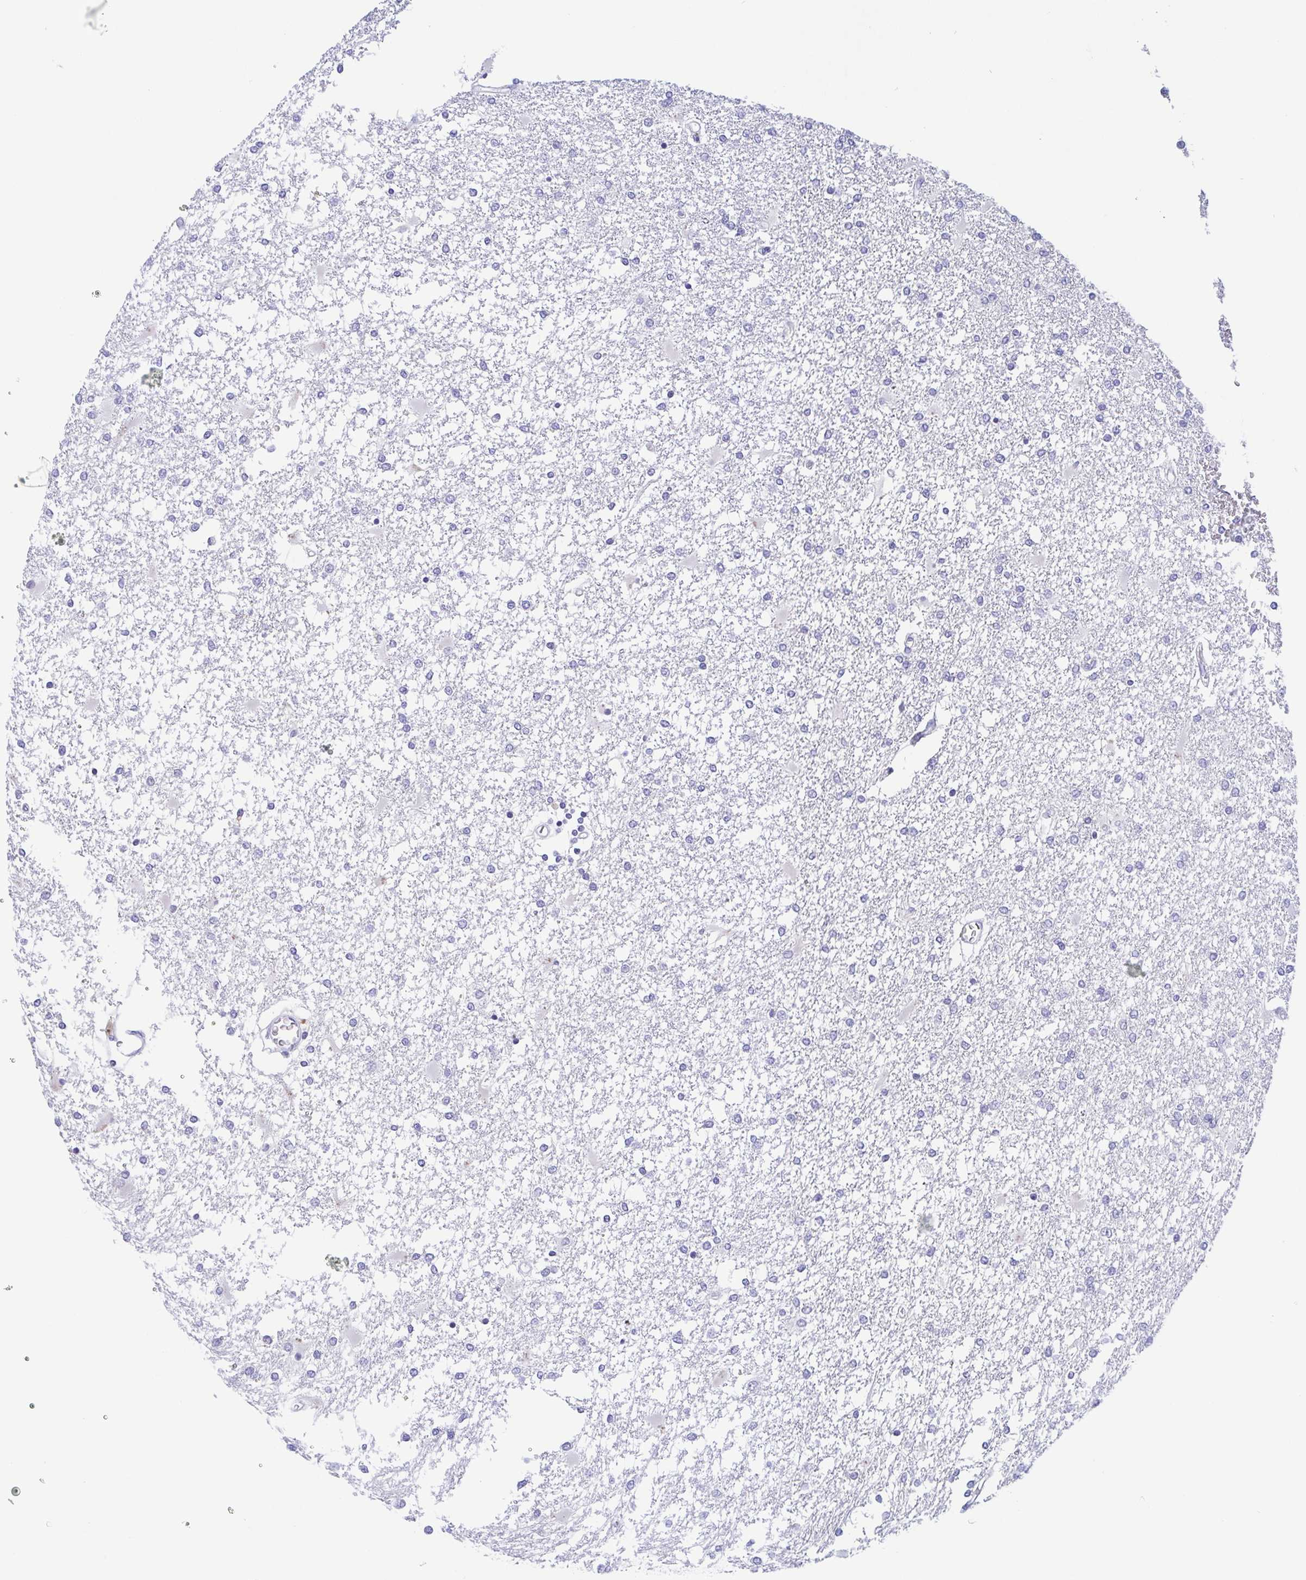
{"staining": {"intensity": "negative", "quantity": "none", "location": "none"}, "tissue": "glioma", "cell_type": "Tumor cells", "image_type": "cancer", "snomed": [{"axis": "morphology", "description": "Glioma, malignant, High grade"}, {"axis": "topography", "description": "Cerebral cortex"}], "caption": "DAB immunohistochemical staining of human malignant glioma (high-grade) demonstrates no significant expression in tumor cells.", "gene": "TREH", "patient": {"sex": "male", "age": 79}}